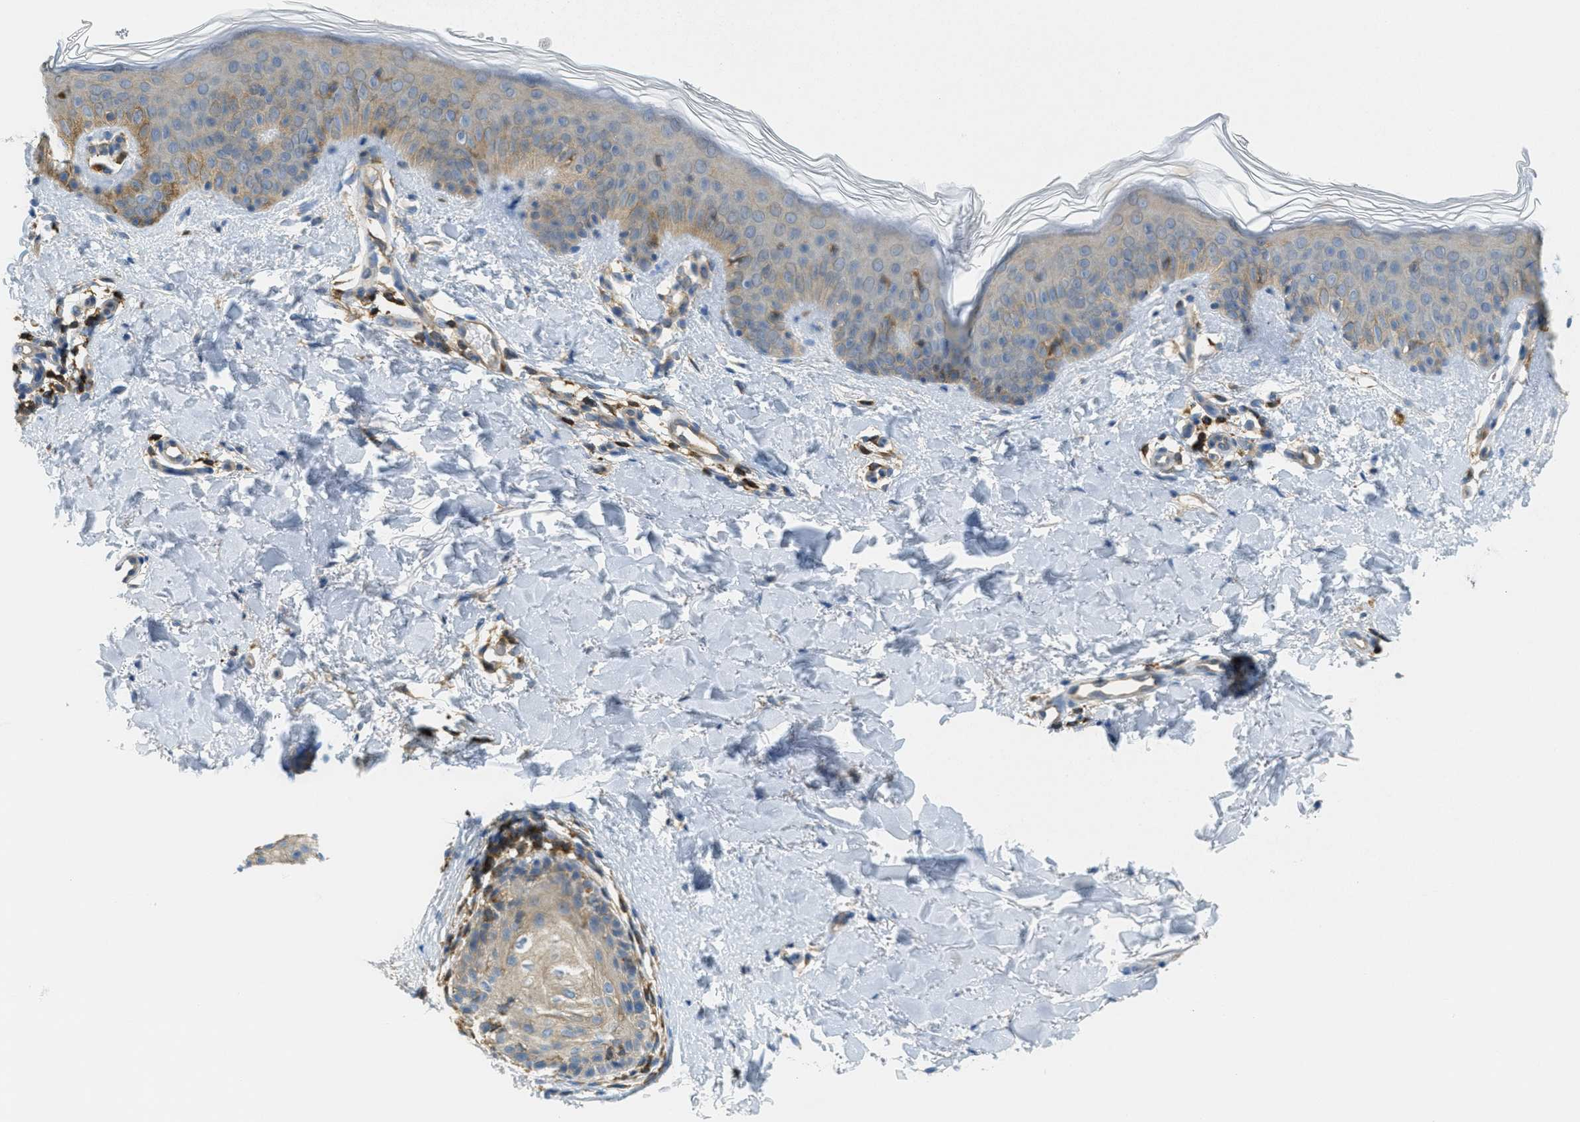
{"staining": {"intensity": "negative", "quantity": "none", "location": "none"}, "tissue": "skin", "cell_type": "Fibroblasts", "image_type": "normal", "snomed": [{"axis": "morphology", "description": "Normal tissue, NOS"}, {"axis": "topography", "description": "Skin"}], "caption": "DAB (3,3'-diaminobenzidine) immunohistochemical staining of normal skin exhibits no significant staining in fibroblasts. The staining was performed using DAB (3,3'-diaminobenzidine) to visualize the protein expression in brown, while the nuclei were stained in blue with hematoxylin (Magnification: 20x).", "gene": "GRIK2", "patient": {"sex": "male", "age": 40}}